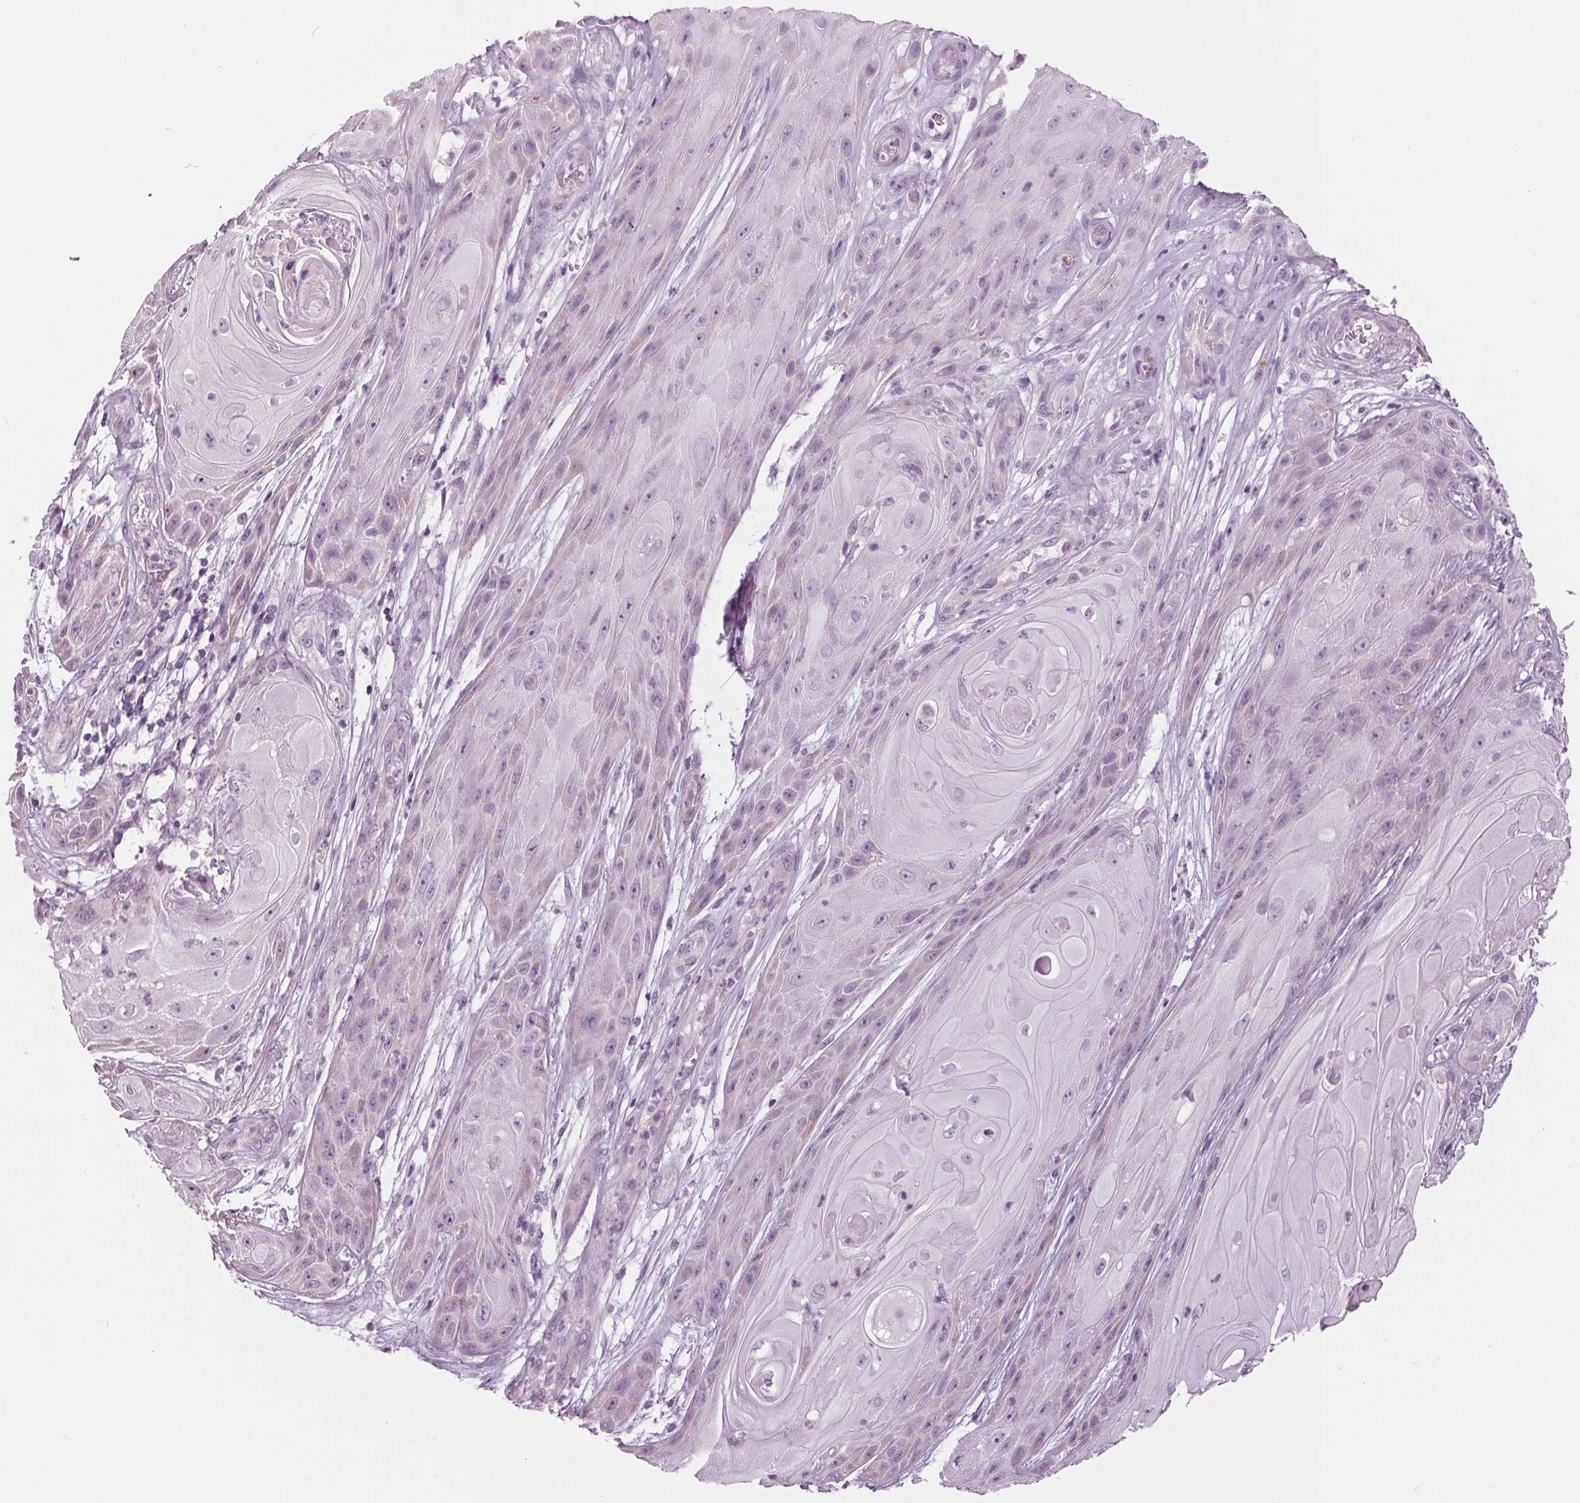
{"staining": {"intensity": "negative", "quantity": "none", "location": "none"}, "tissue": "skin cancer", "cell_type": "Tumor cells", "image_type": "cancer", "snomed": [{"axis": "morphology", "description": "Squamous cell carcinoma, NOS"}, {"axis": "topography", "description": "Skin"}], "caption": "This is a histopathology image of IHC staining of skin cancer, which shows no expression in tumor cells.", "gene": "SAMD4A", "patient": {"sex": "male", "age": 62}}